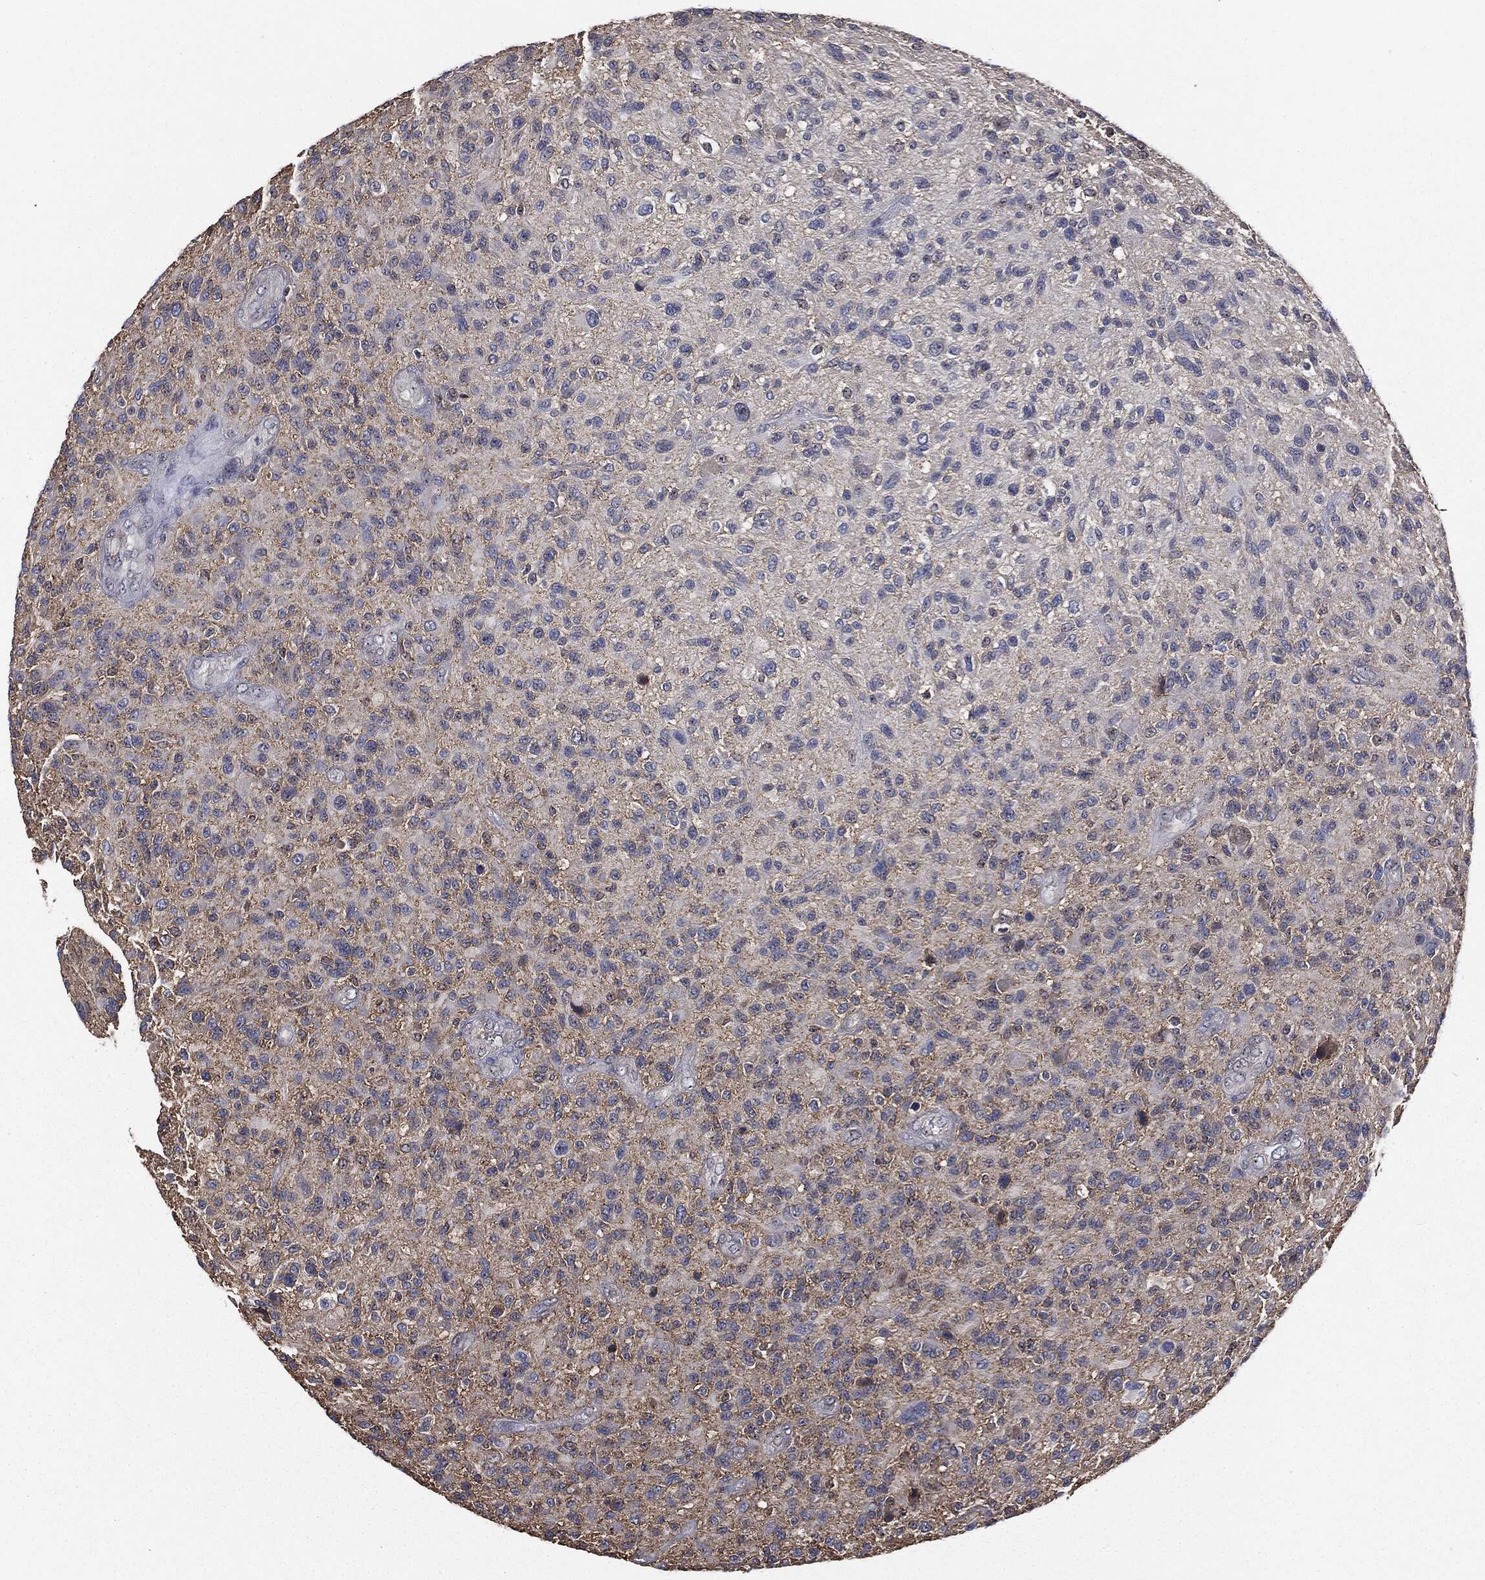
{"staining": {"intensity": "negative", "quantity": "none", "location": "none"}, "tissue": "glioma", "cell_type": "Tumor cells", "image_type": "cancer", "snomed": [{"axis": "morphology", "description": "Glioma, malignant, High grade"}, {"axis": "topography", "description": "Brain"}], "caption": "Tumor cells show no significant expression in malignant glioma (high-grade).", "gene": "TRMT1L", "patient": {"sex": "male", "age": 47}}